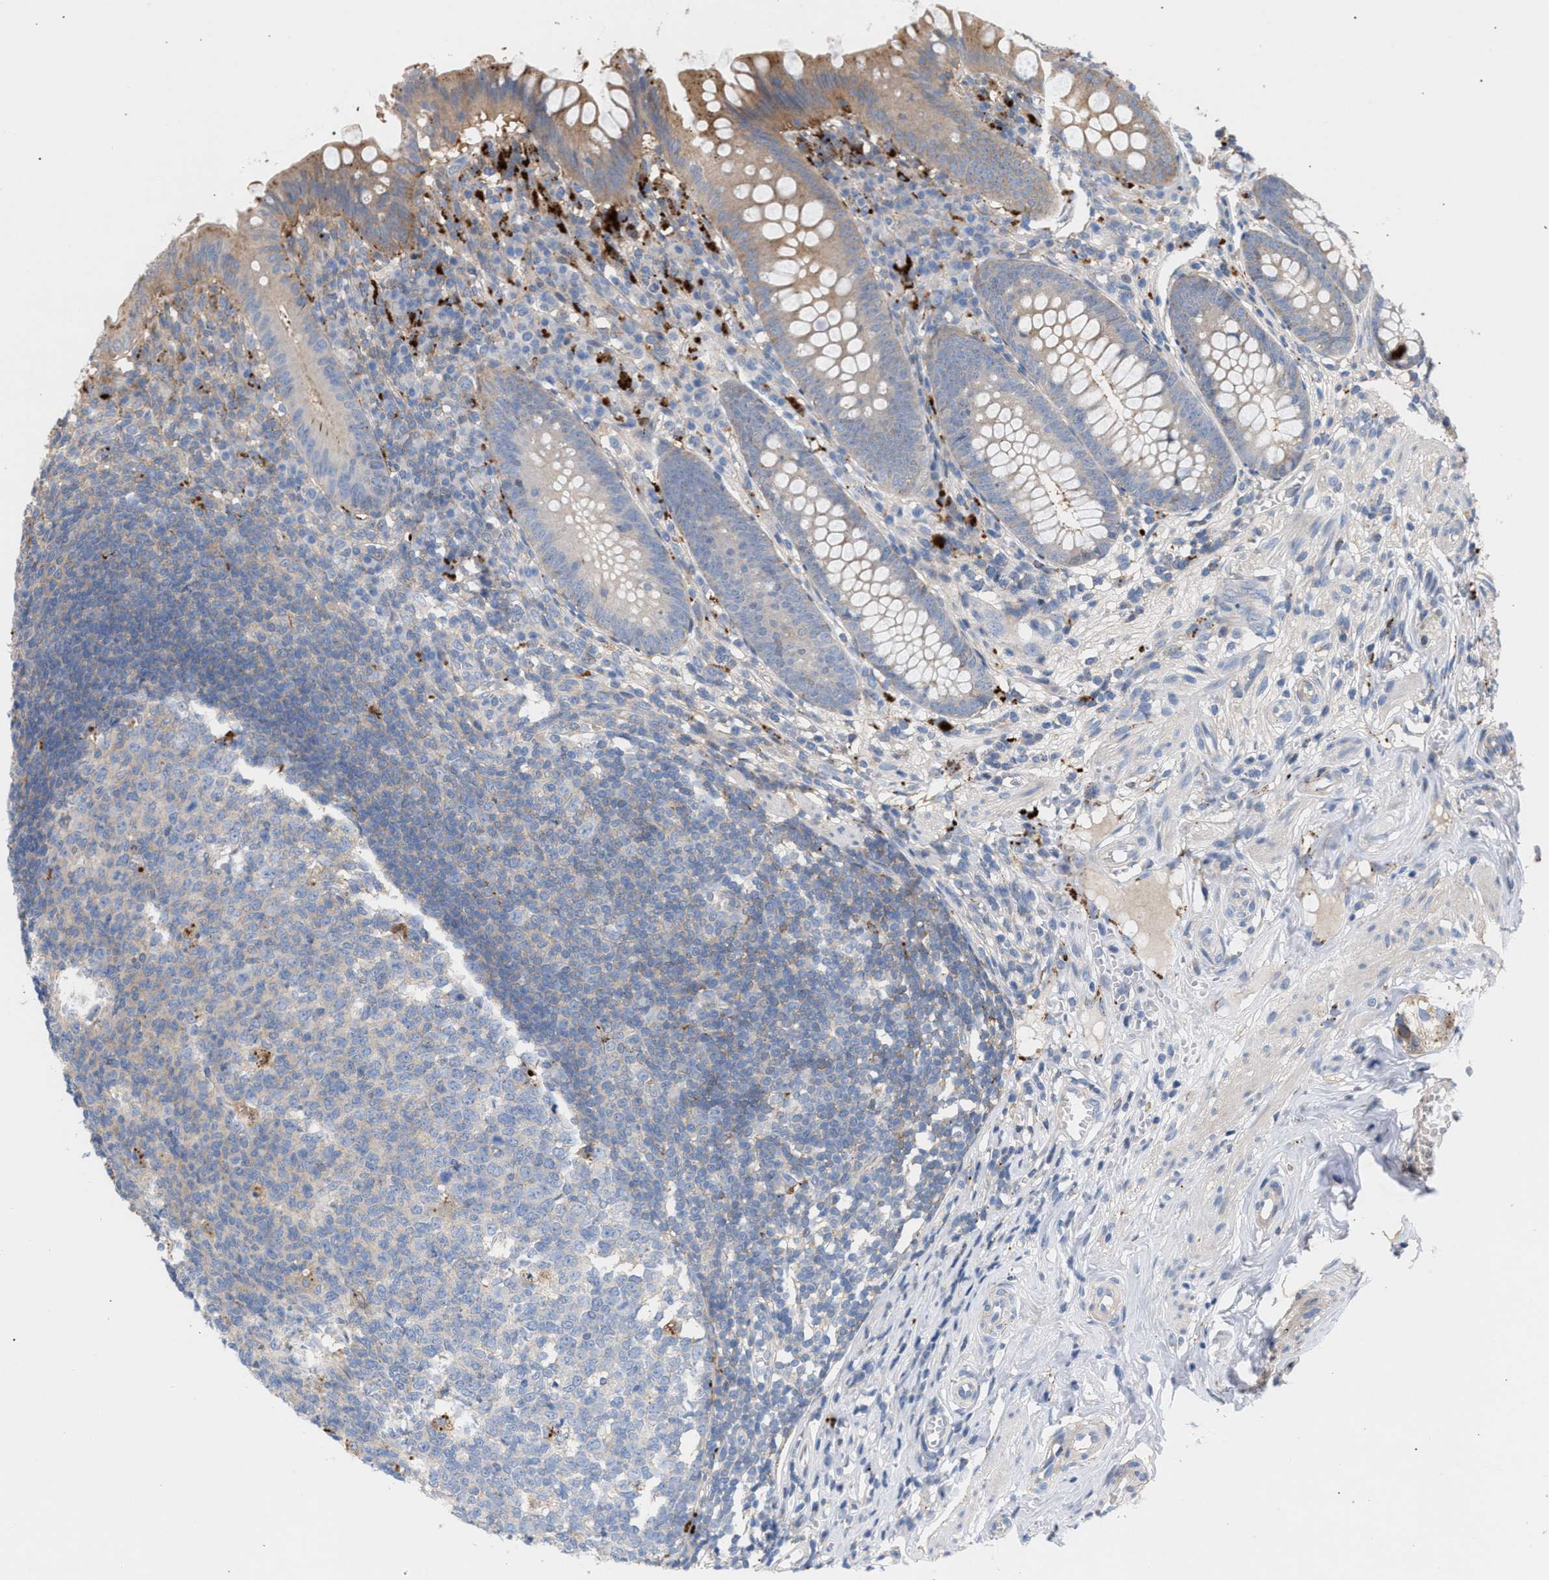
{"staining": {"intensity": "moderate", "quantity": "25%-75%", "location": "cytoplasmic/membranous"}, "tissue": "appendix", "cell_type": "Glandular cells", "image_type": "normal", "snomed": [{"axis": "morphology", "description": "Normal tissue, NOS"}, {"axis": "topography", "description": "Appendix"}], "caption": "Immunohistochemical staining of normal human appendix demonstrates 25%-75% levels of moderate cytoplasmic/membranous protein positivity in about 25%-75% of glandular cells.", "gene": "MBTD1", "patient": {"sex": "male", "age": 56}}